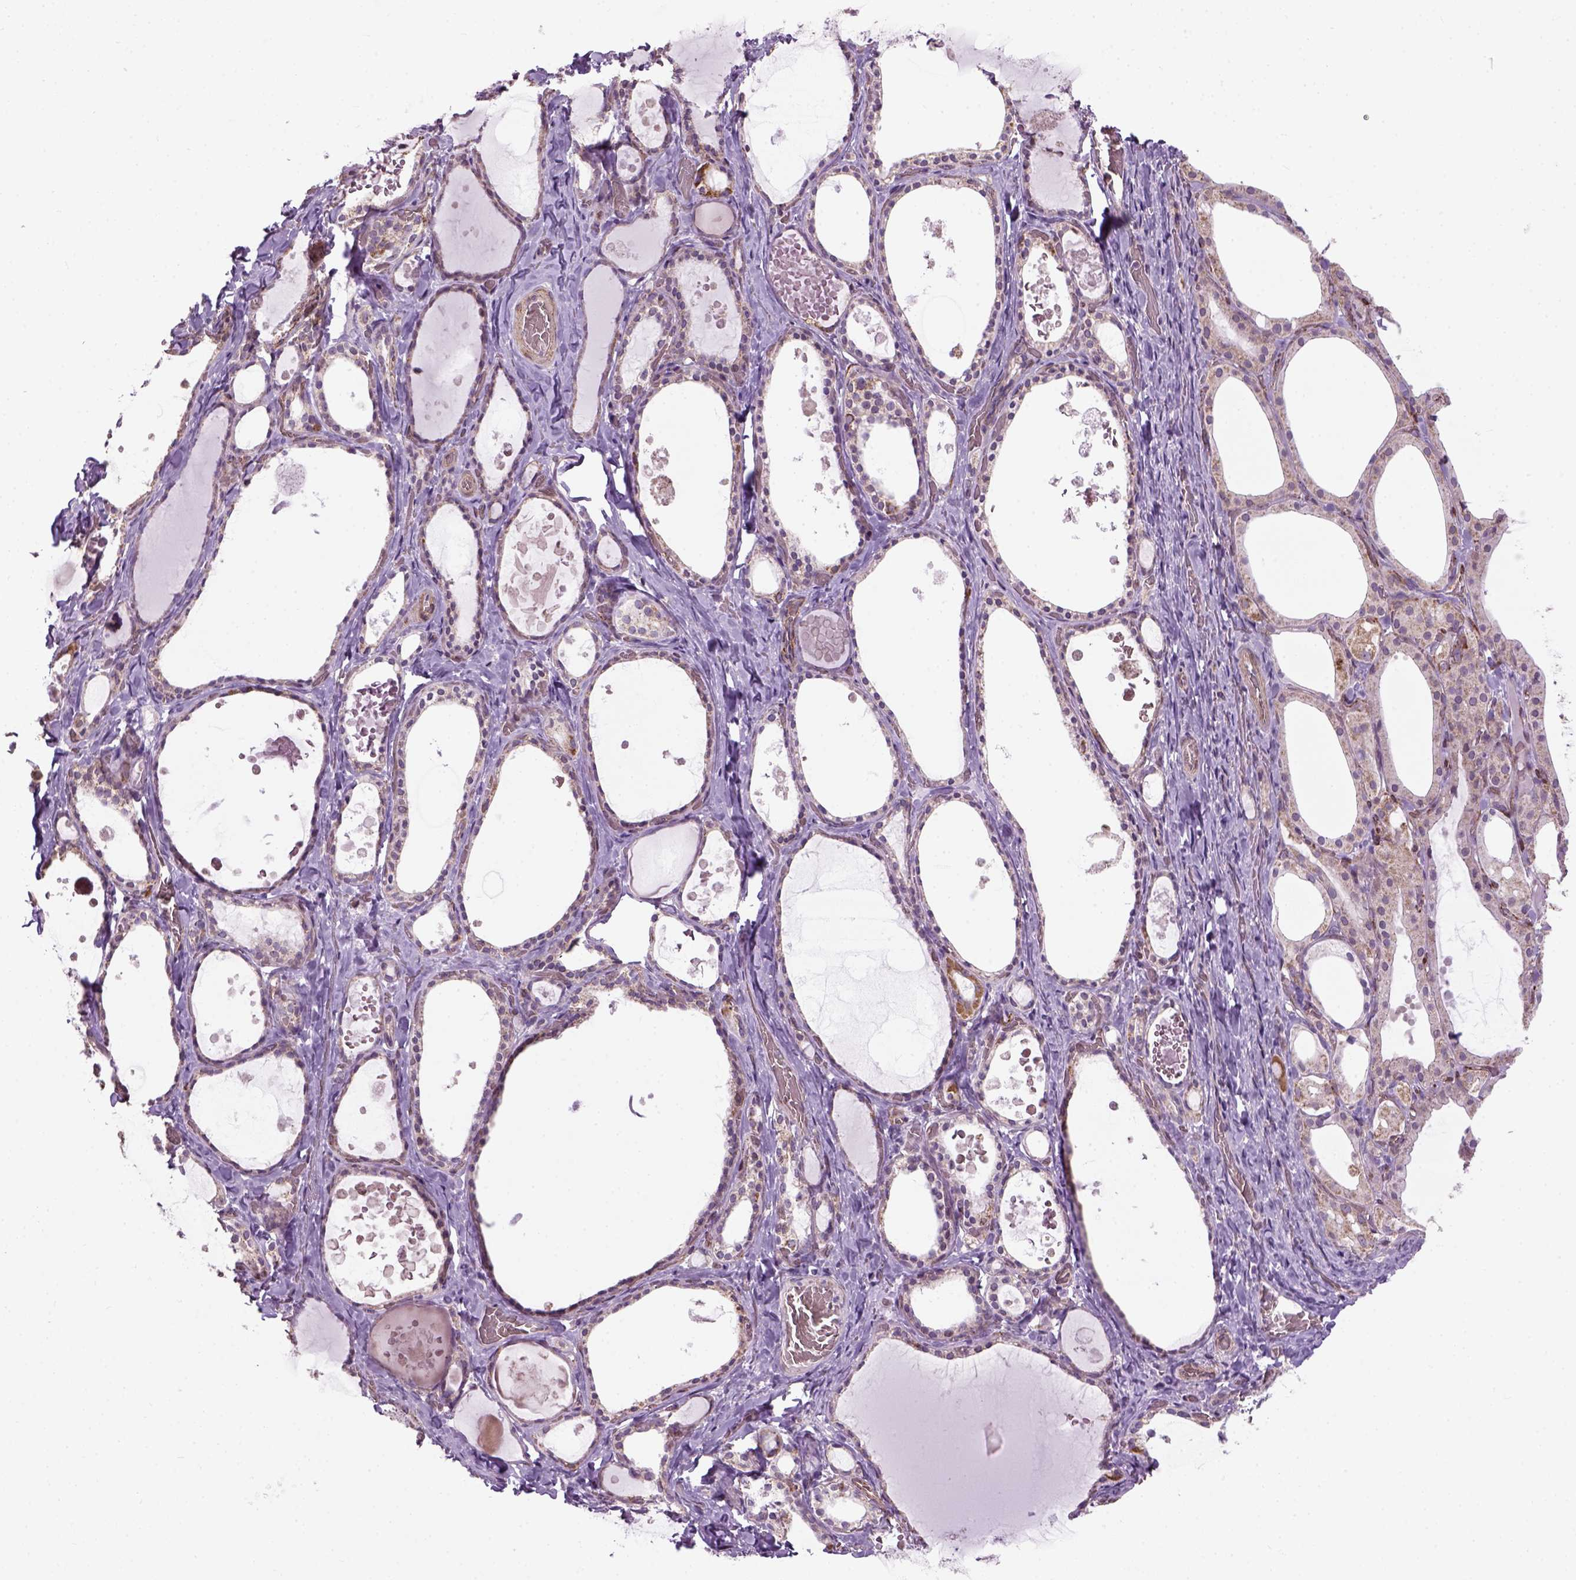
{"staining": {"intensity": "weak", "quantity": "<25%", "location": "cytoplasmic/membranous"}, "tissue": "thyroid gland", "cell_type": "Glandular cells", "image_type": "normal", "snomed": [{"axis": "morphology", "description": "Normal tissue, NOS"}, {"axis": "topography", "description": "Thyroid gland"}], "caption": "Glandular cells show no significant protein expression in unremarkable thyroid gland.", "gene": "XK", "patient": {"sex": "female", "age": 56}}